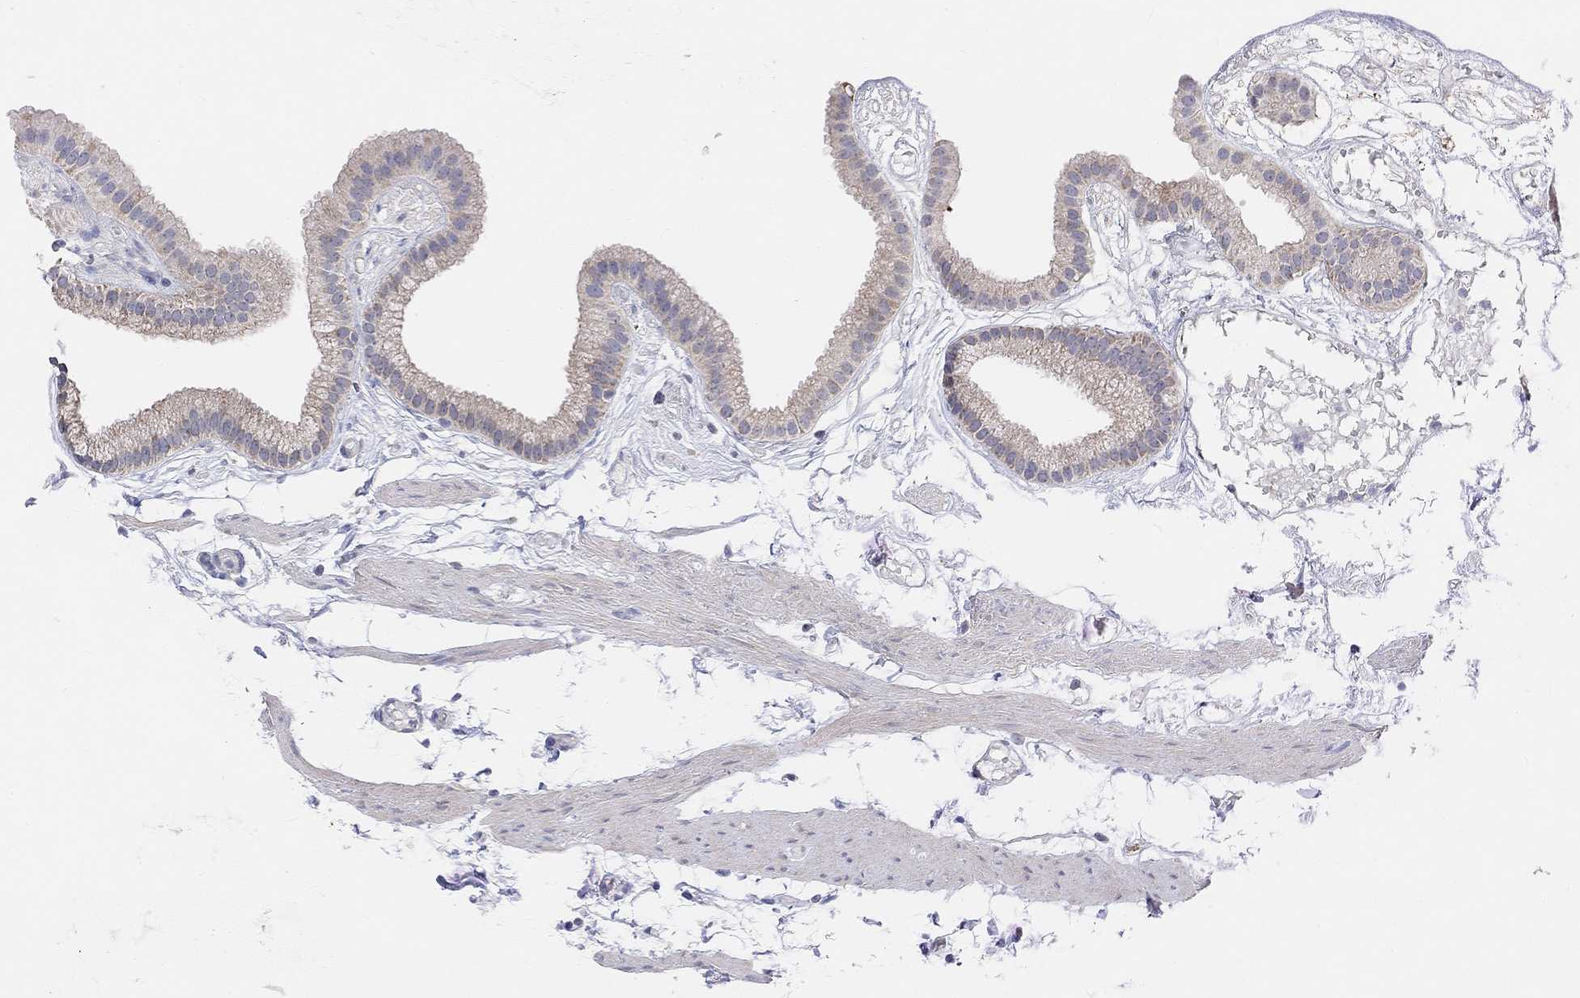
{"staining": {"intensity": "moderate", "quantity": "<25%", "location": "cytoplasmic/membranous"}, "tissue": "gallbladder", "cell_type": "Glandular cells", "image_type": "normal", "snomed": [{"axis": "morphology", "description": "Normal tissue, NOS"}, {"axis": "topography", "description": "Gallbladder"}], "caption": "A brown stain labels moderate cytoplasmic/membranous positivity of a protein in glandular cells of unremarkable human gallbladder. (DAB = brown stain, brightfield microscopy at high magnification).", "gene": "HCRTR1", "patient": {"sex": "female", "age": 45}}